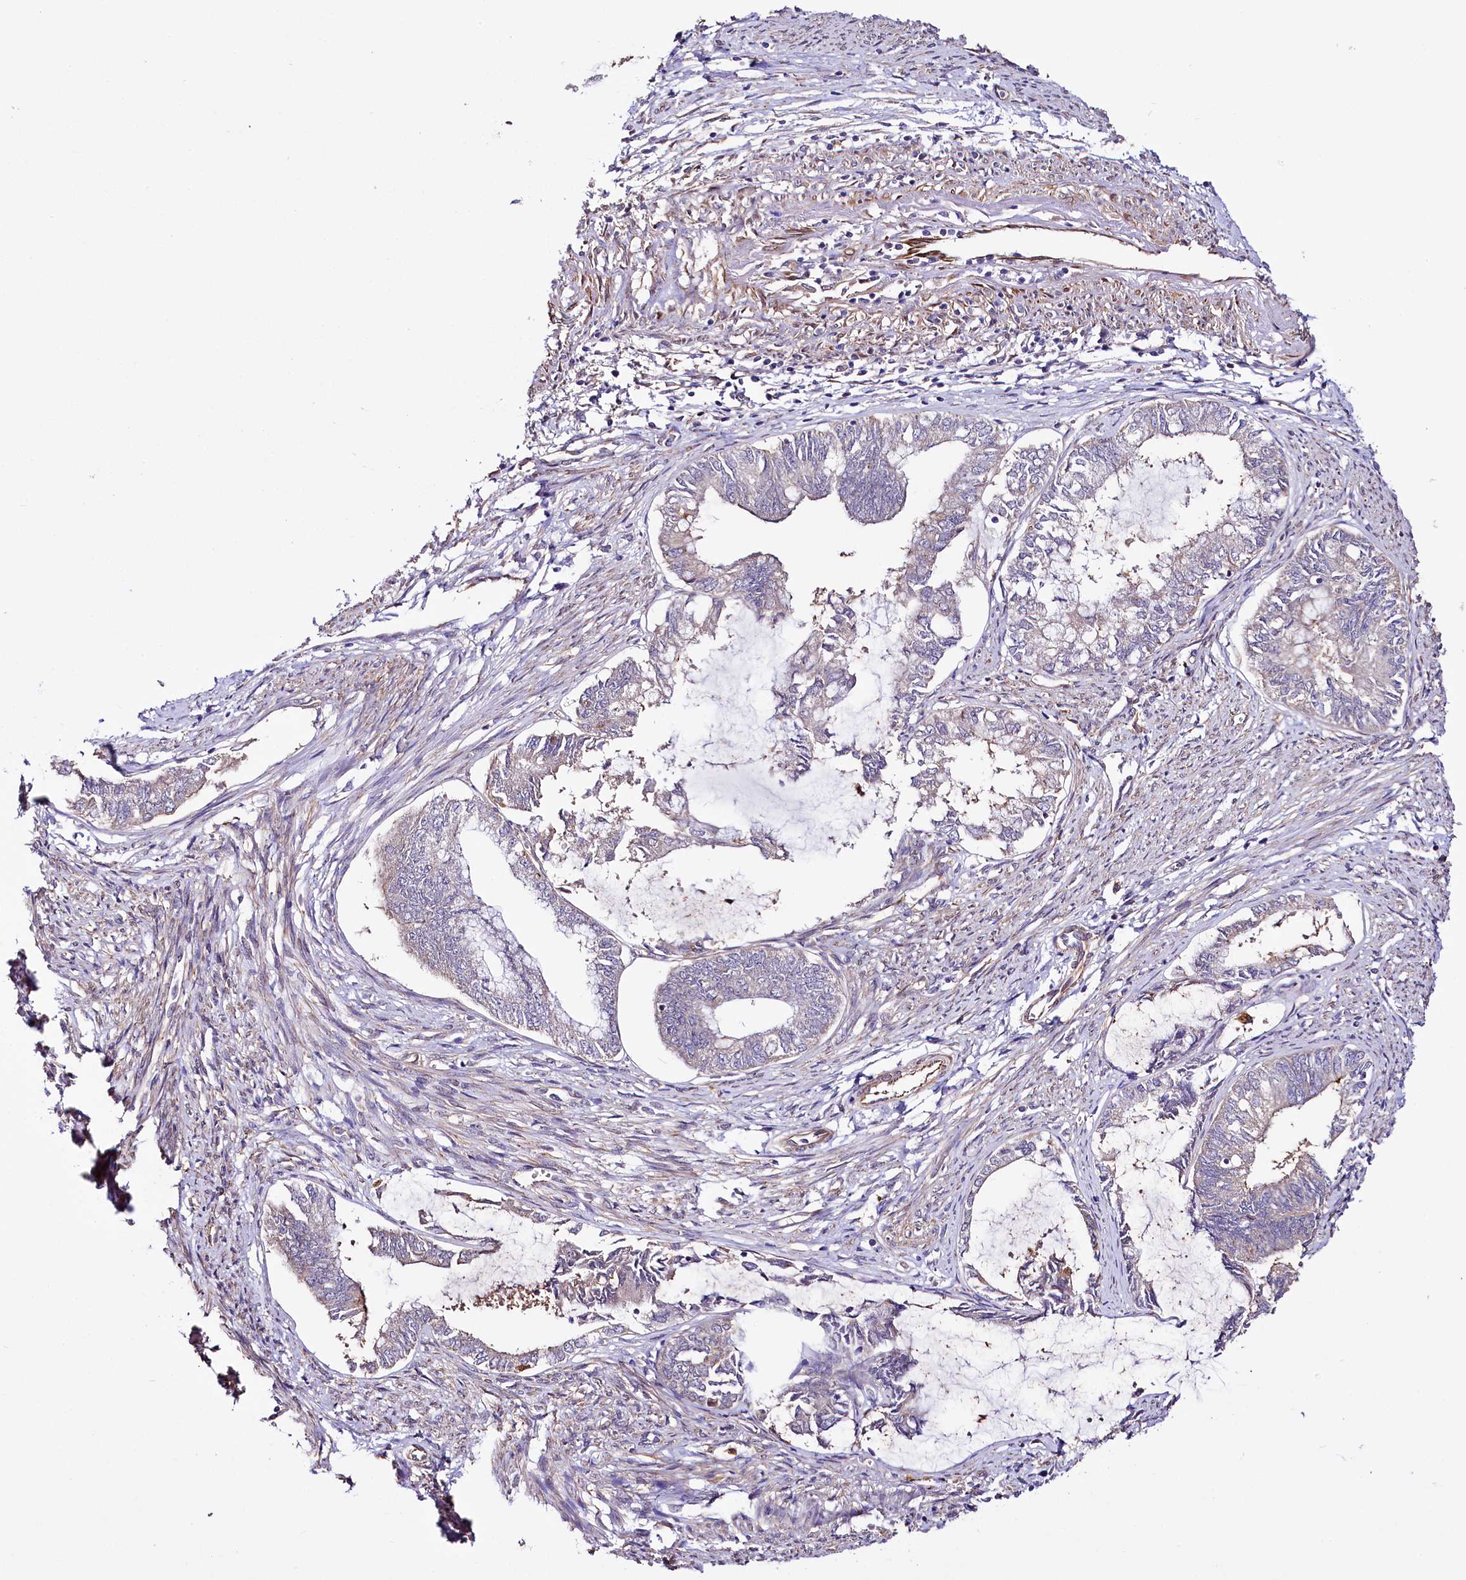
{"staining": {"intensity": "negative", "quantity": "none", "location": "none"}, "tissue": "endometrial cancer", "cell_type": "Tumor cells", "image_type": "cancer", "snomed": [{"axis": "morphology", "description": "Adenocarcinoma, NOS"}, {"axis": "topography", "description": "Endometrium"}], "caption": "This is a image of immunohistochemistry staining of endometrial cancer, which shows no staining in tumor cells.", "gene": "TTC12", "patient": {"sex": "female", "age": 86}}